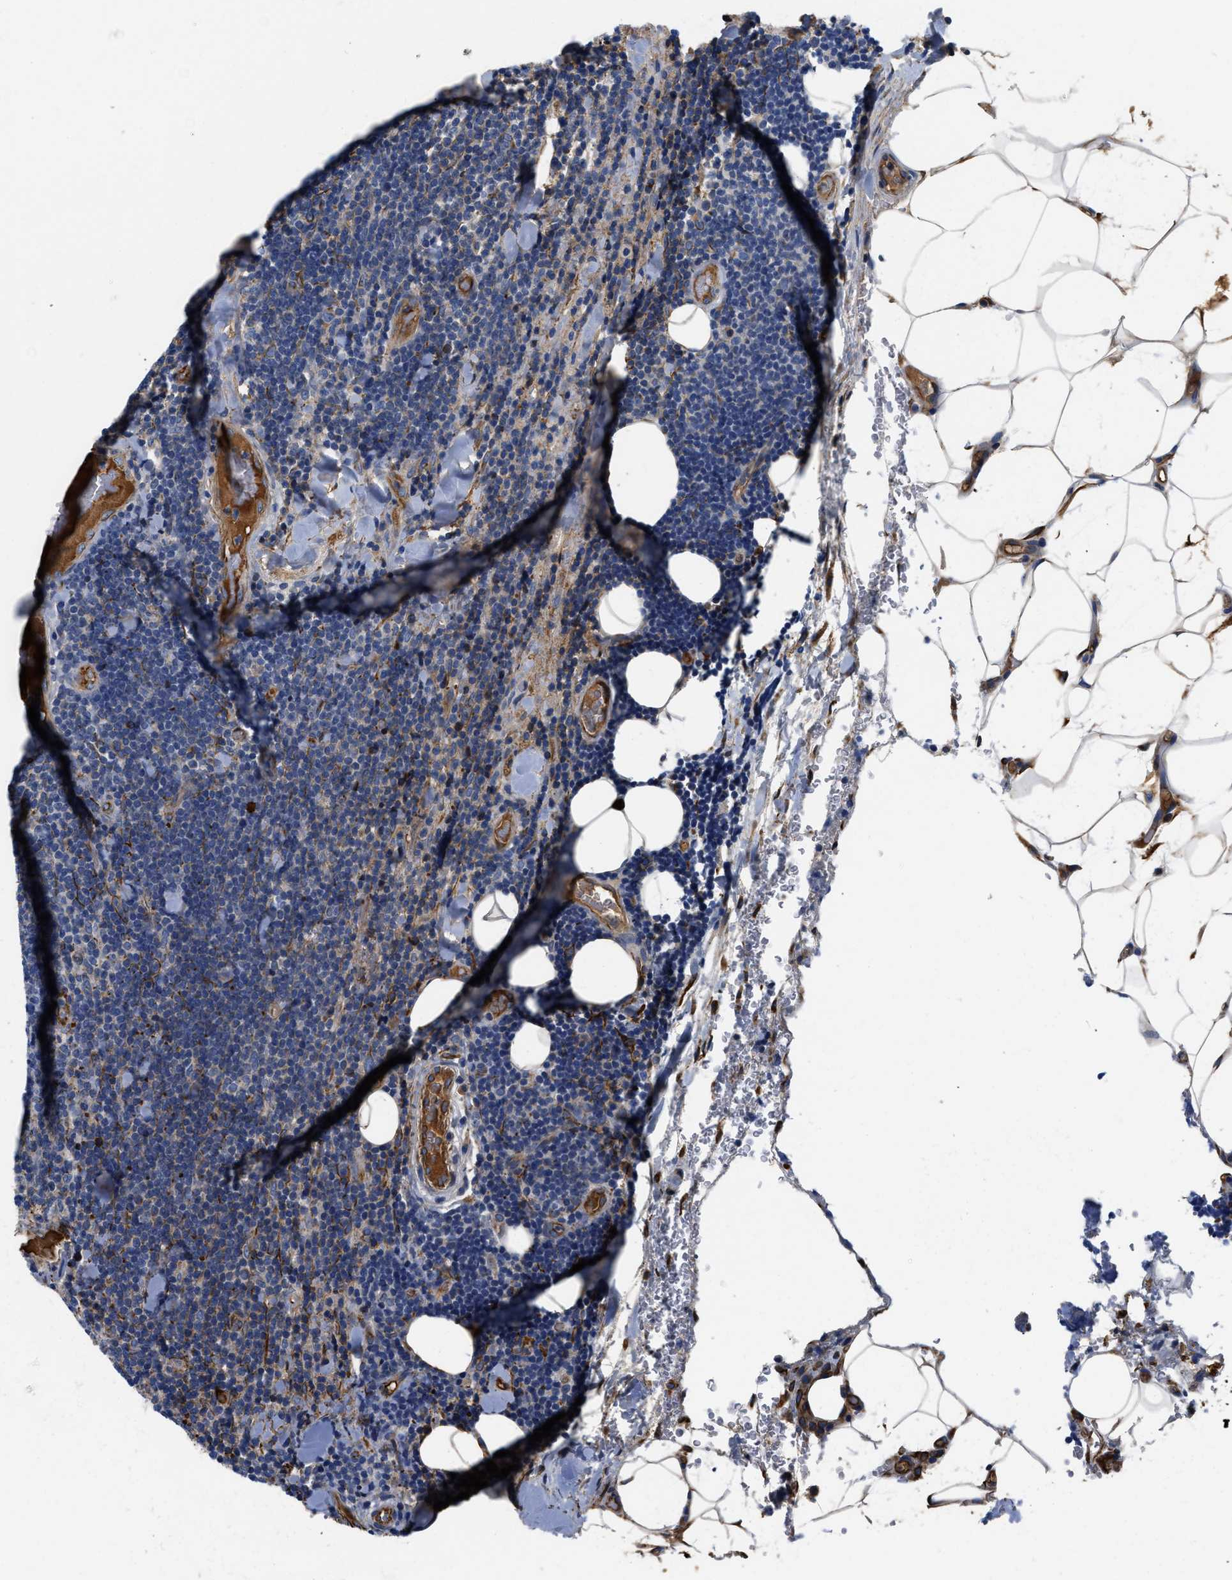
{"staining": {"intensity": "negative", "quantity": "none", "location": "none"}, "tissue": "lymphoma", "cell_type": "Tumor cells", "image_type": "cancer", "snomed": [{"axis": "morphology", "description": "Malignant lymphoma, non-Hodgkin's type, Low grade"}, {"axis": "topography", "description": "Lymph node"}], "caption": "This is a photomicrograph of immunohistochemistry staining of malignant lymphoma, non-Hodgkin's type (low-grade), which shows no staining in tumor cells.", "gene": "HSPG2", "patient": {"sex": "male", "age": 66}}